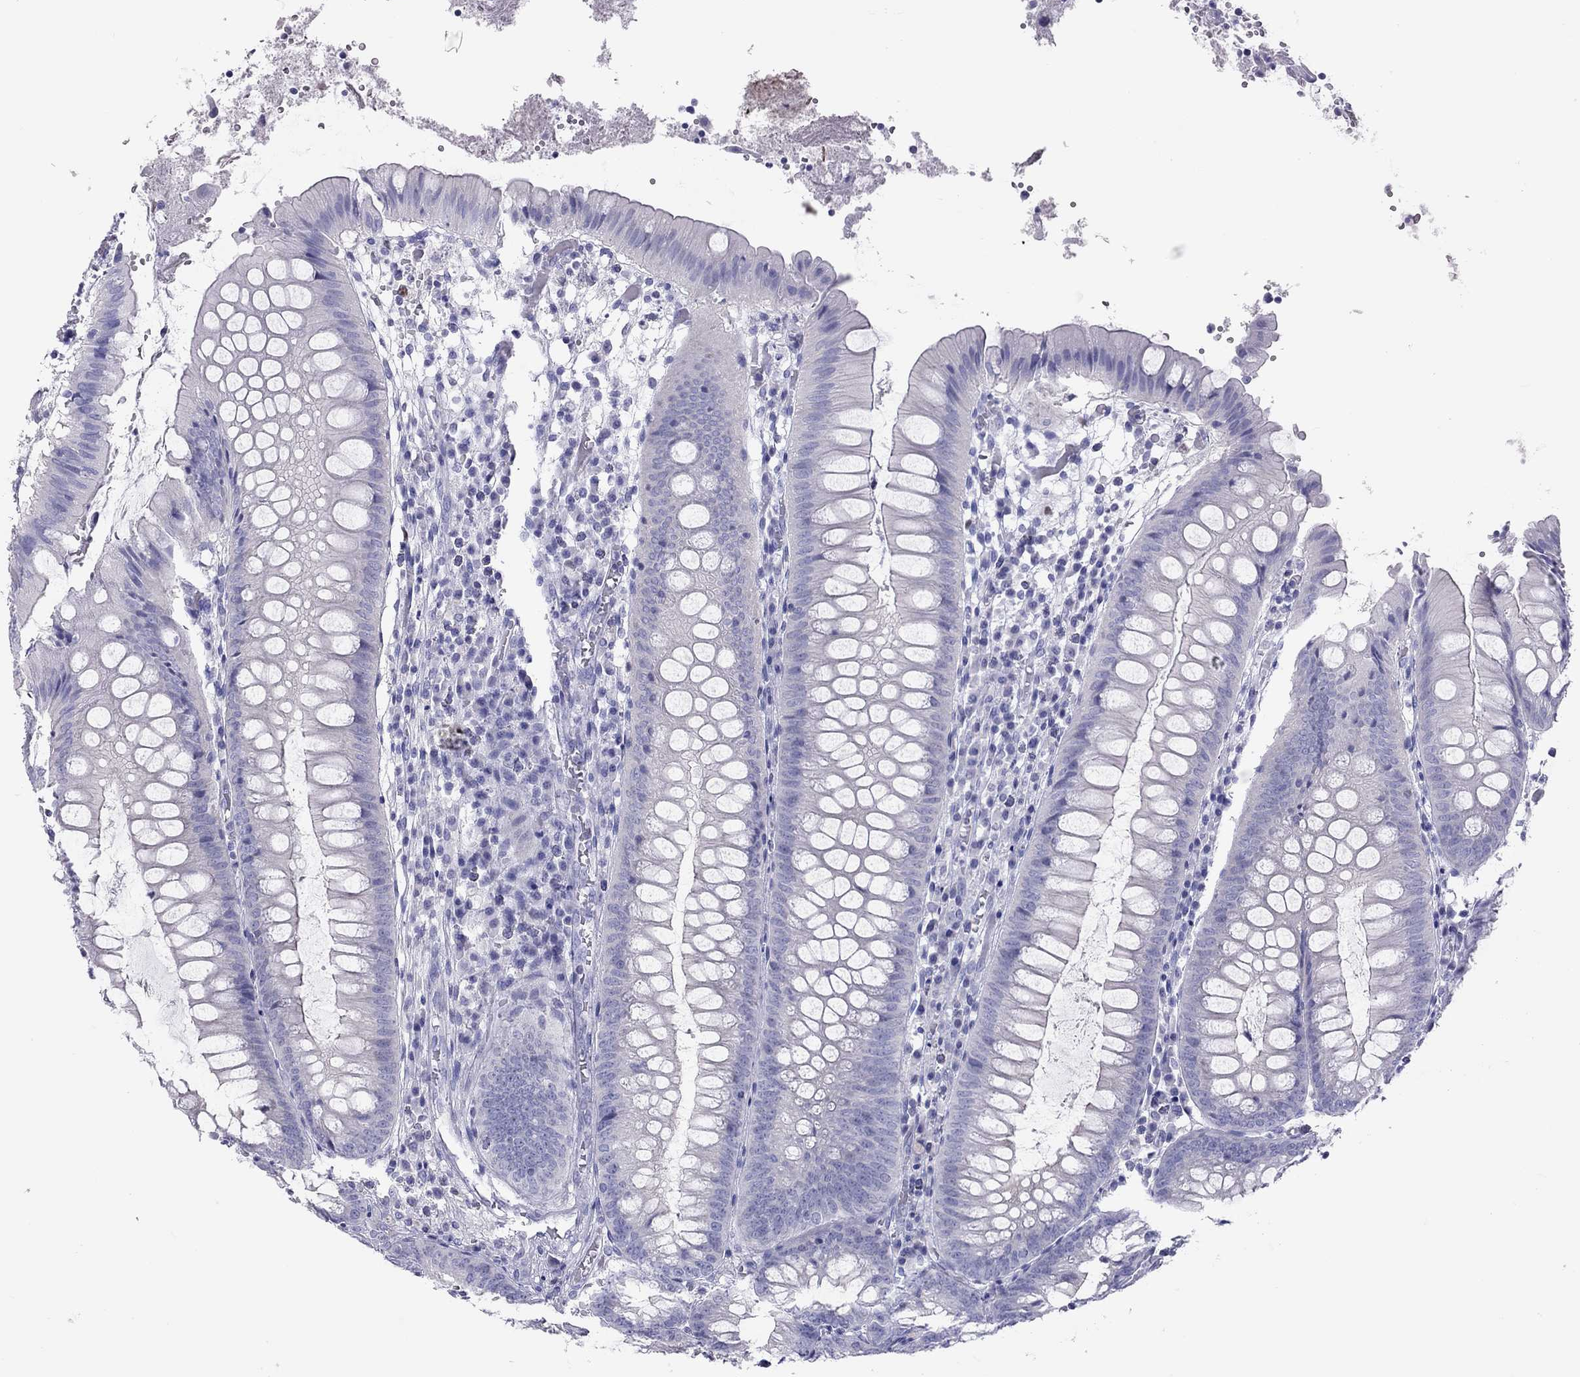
{"staining": {"intensity": "negative", "quantity": "none", "location": "none"}, "tissue": "appendix", "cell_type": "Glandular cells", "image_type": "normal", "snomed": [{"axis": "morphology", "description": "Normal tissue, NOS"}, {"axis": "morphology", "description": "Inflammation, NOS"}, {"axis": "topography", "description": "Appendix"}], "caption": "Immunohistochemistry (IHC) of normal appendix displays no staining in glandular cells. (Immunohistochemistry (IHC), brightfield microscopy, high magnification).", "gene": "STAG3", "patient": {"sex": "male", "age": 16}}